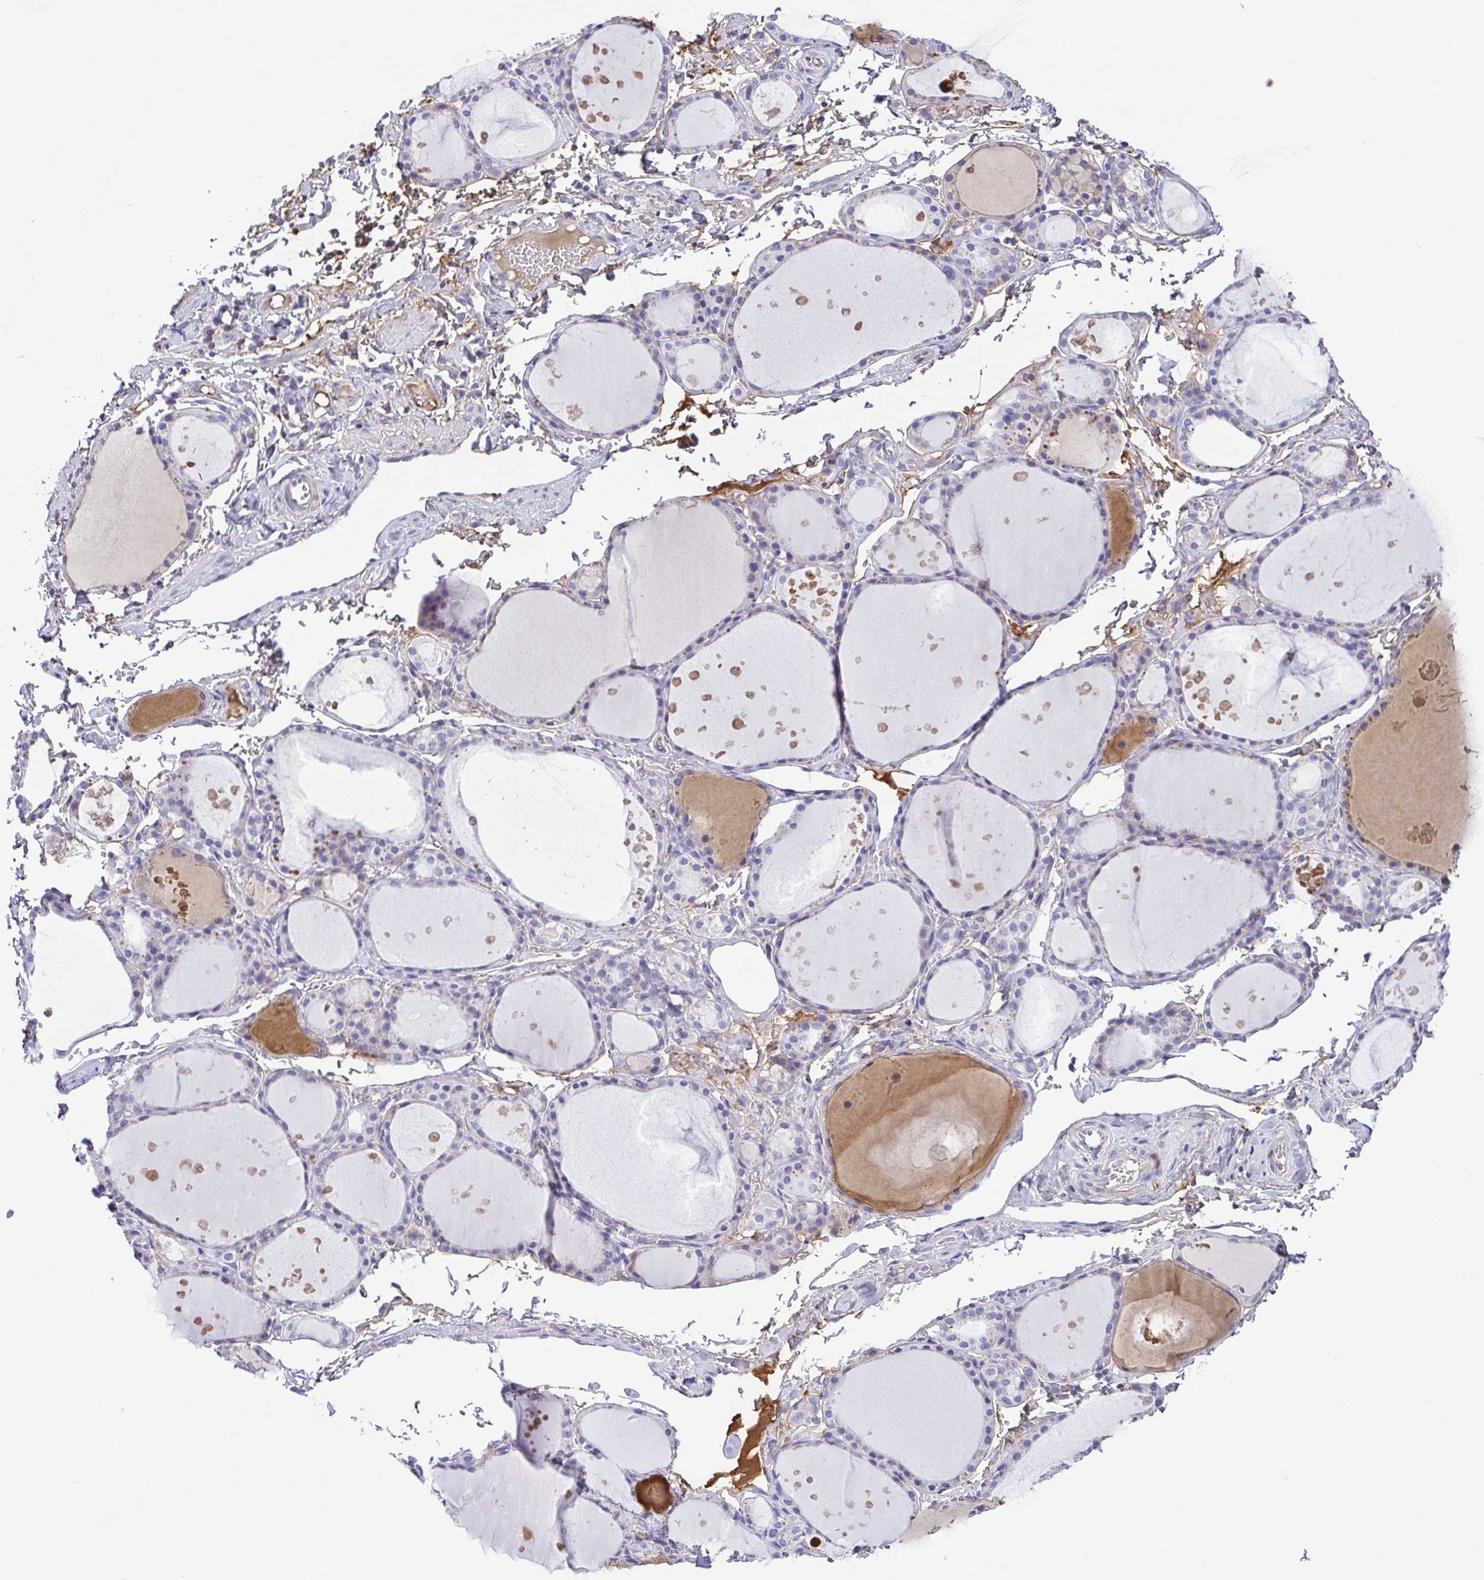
{"staining": {"intensity": "negative", "quantity": "none", "location": "none"}, "tissue": "thyroid gland", "cell_type": "Glandular cells", "image_type": "normal", "snomed": [{"axis": "morphology", "description": "Normal tissue, NOS"}, {"axis": "topography", "description": "Thyroid gland"}], "caption": "High power microscopy micrograph of an immunohistochemistry image of unremarkable thyroid gland, revealing no significant expression in glandular cells. (Brightfield microscopy of DAB (3,3'-diaminobenzidine) immunohistochemistry (IHC) at high magnification).", "gene": "IGFL1", "patient": {"sex": "male", "age": 68}}